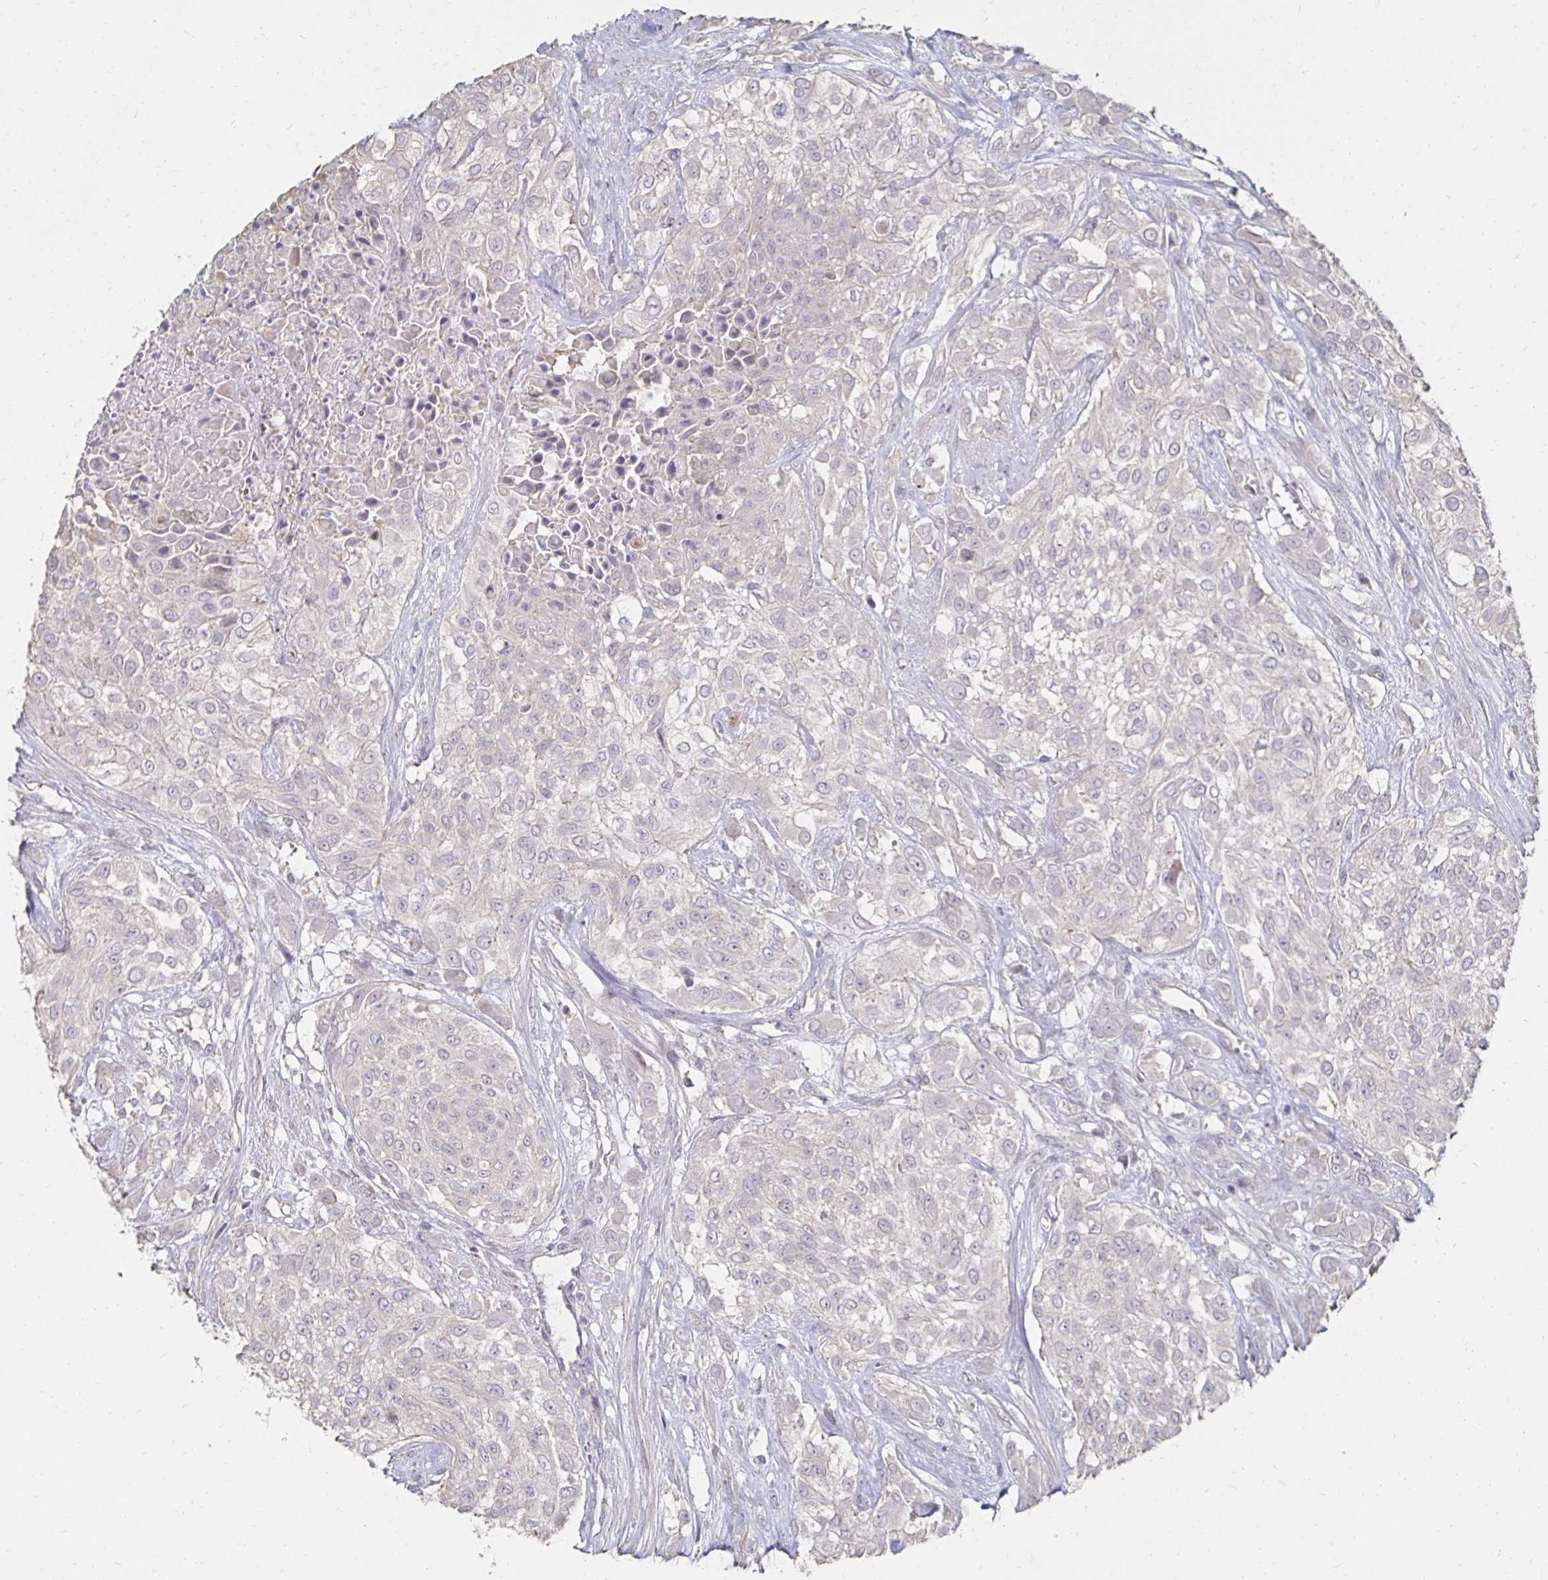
{"staining": {"intensity": "negative", "quantity": "none", "location": "none"}, "tissue": "urothelial cancer", "cell_type": "Tumor cells", "image_type": "cancer", "snomed": [{"axis": "morphology", "description": "Urothelial carcinoma, High grade"}, {"axis": "topography", "description": "Urinary bladder"}], "caption": "Human high-grade urothelial carcinoma stained for a protein using immunohistochemistry shows no positivity in tumor cells.", "gene": "ZNF727", "patient": {"sex": "male", "age": 57}}